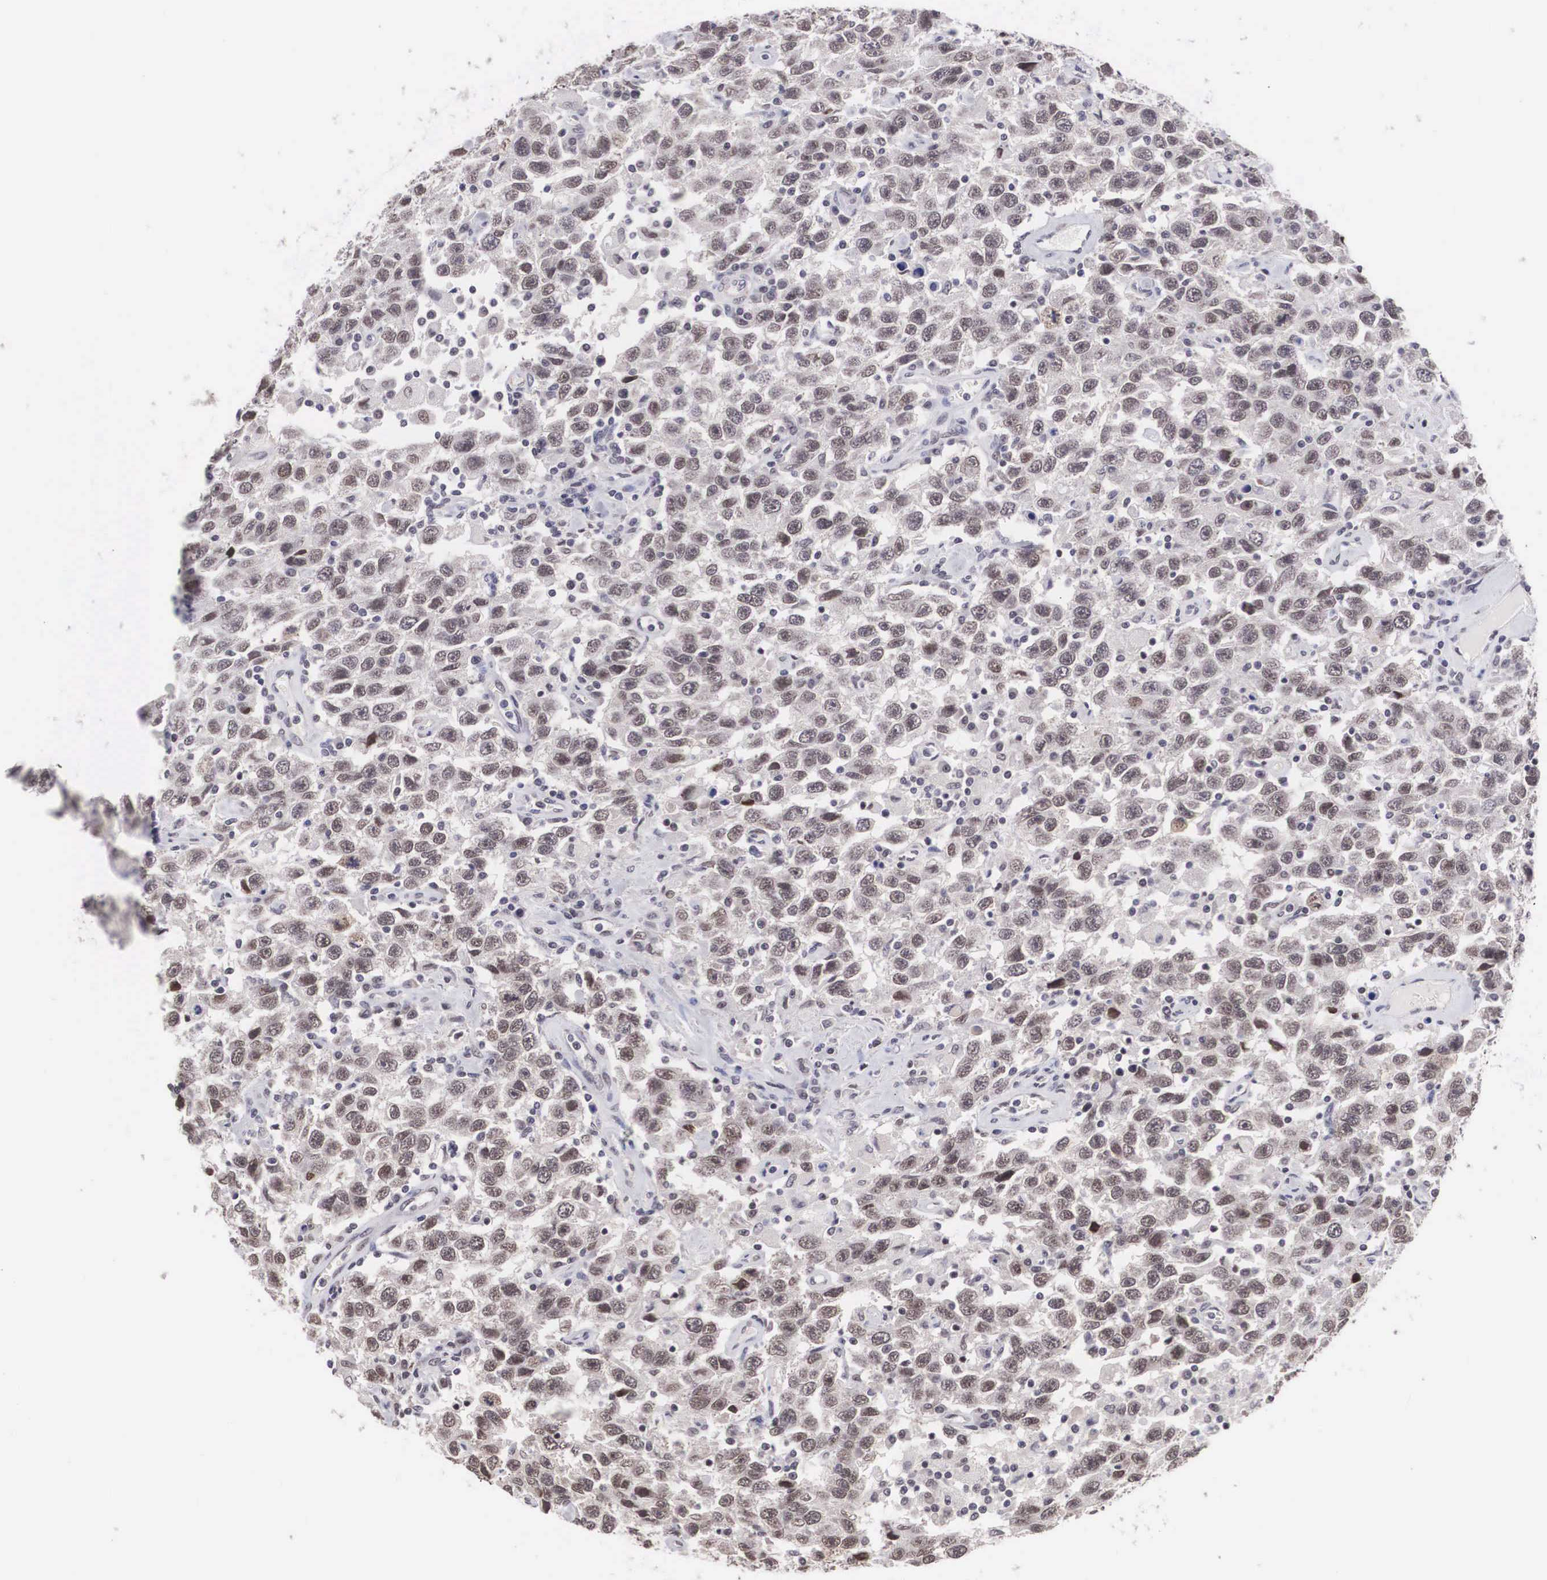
{"staining": {"intensity": "negative", "quantity": "none", "location": "none"}, "tissue": "testis cancer", "cell_type": "Tumor cells", "image_type": "cancer", "snomed": [{"axis": "morphology", "description": "Seminoma, NOS"}, {"axis": "topography", "description": "Testis"}], "caption": "A photomicrograph of human seminoma (testis) is negative for staining in tumor cells.", "gene": "MORC2", "patient": {"sex": "male", "age": 41}}